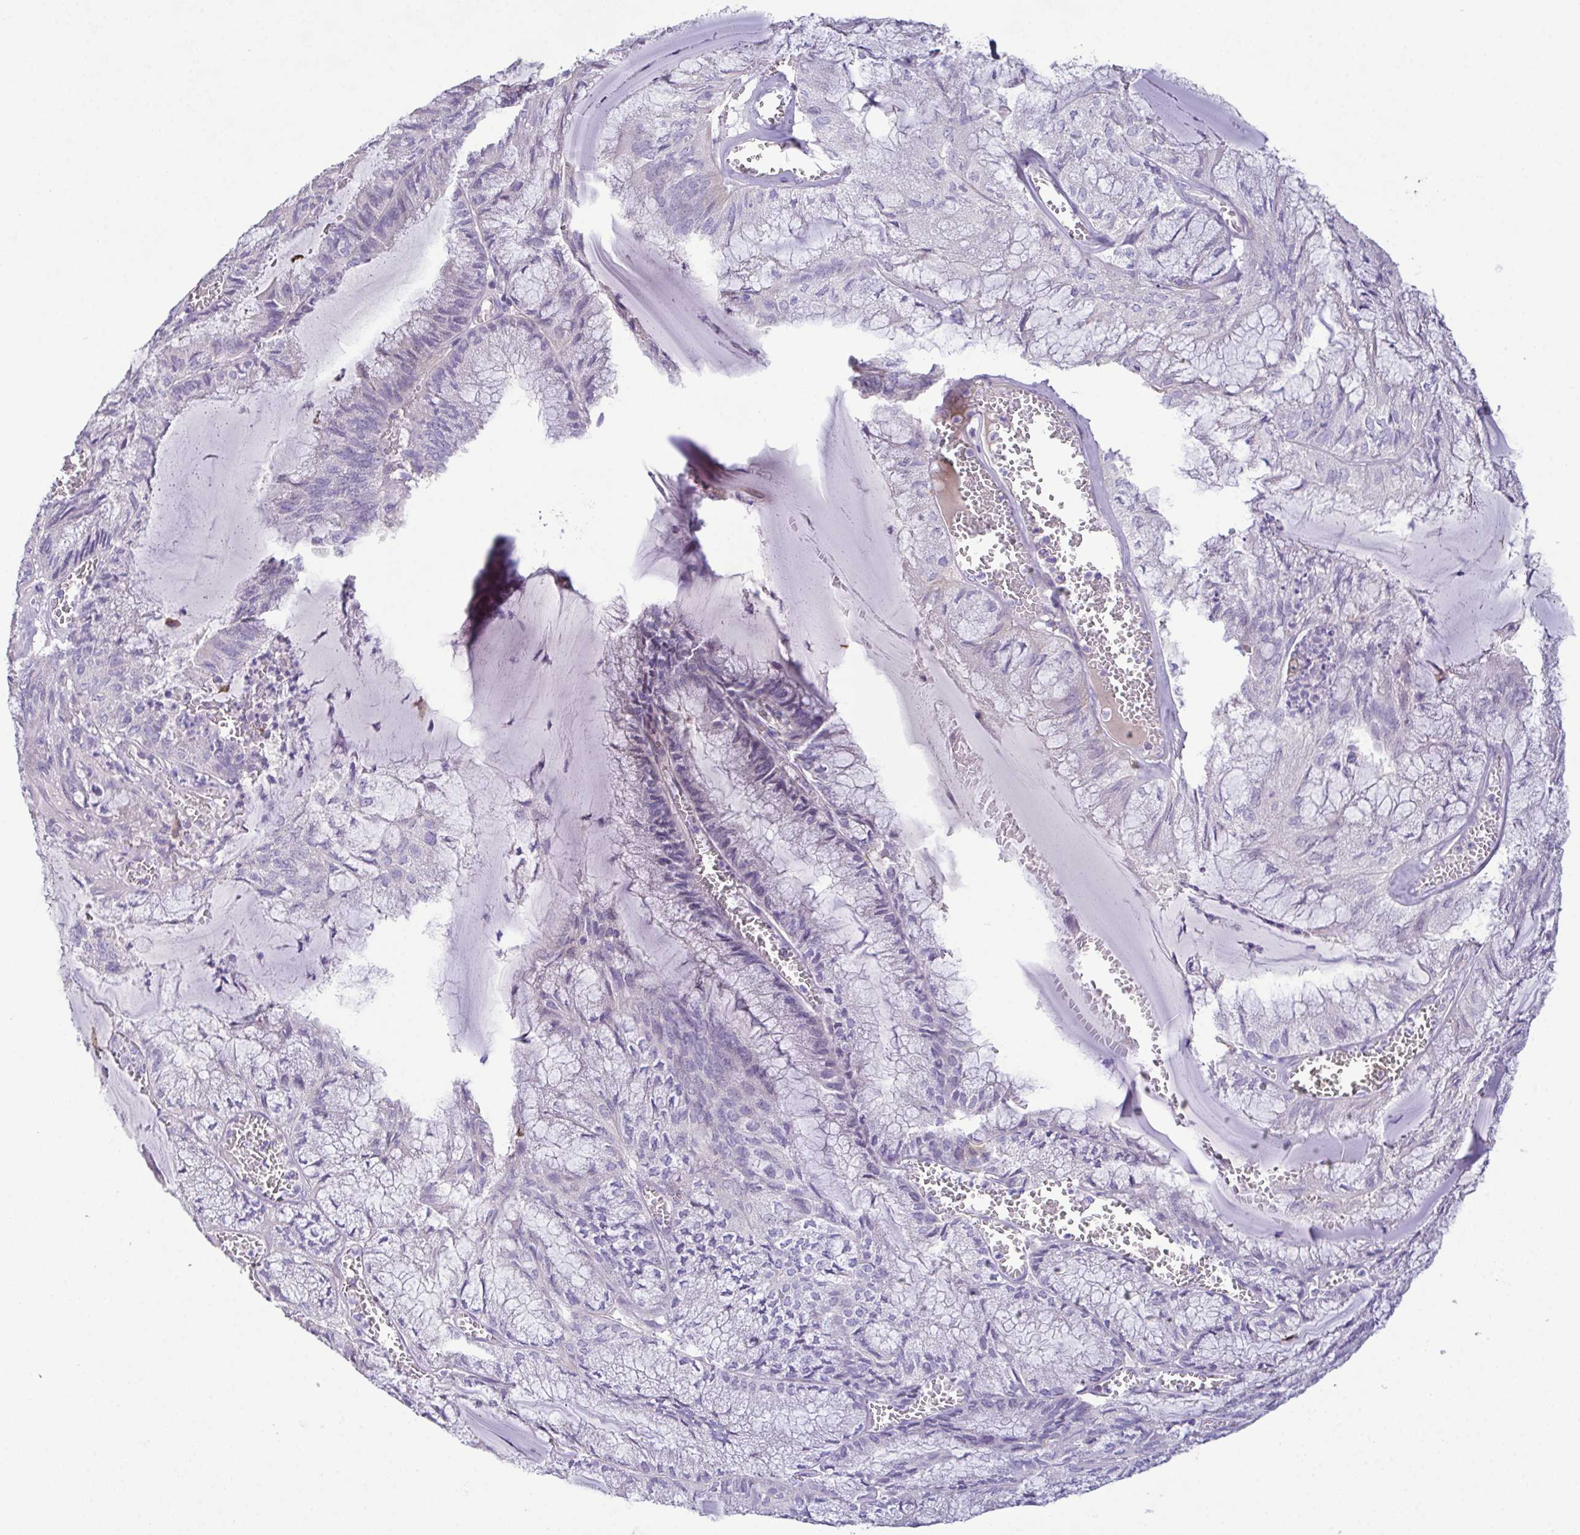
{"staining": {"intensity": "negative", "quantity": "none", "location": "none"}, "tissue": "endometrial cancer", "cell_type": "Tumor cells", "image_type": "cancer", "snomed": [{"axis": "morphology", "description": "Carcinoma, NOS"}, {"axis": "topography", "description": "Endometrium"}], "caption": "This is a histopathology image of IHC staining of endometrial cancer (carcinoma), which shows no staining in tumor cells.", "gene": "MARCO", "patient": {"sex": "female", "age": 62}}